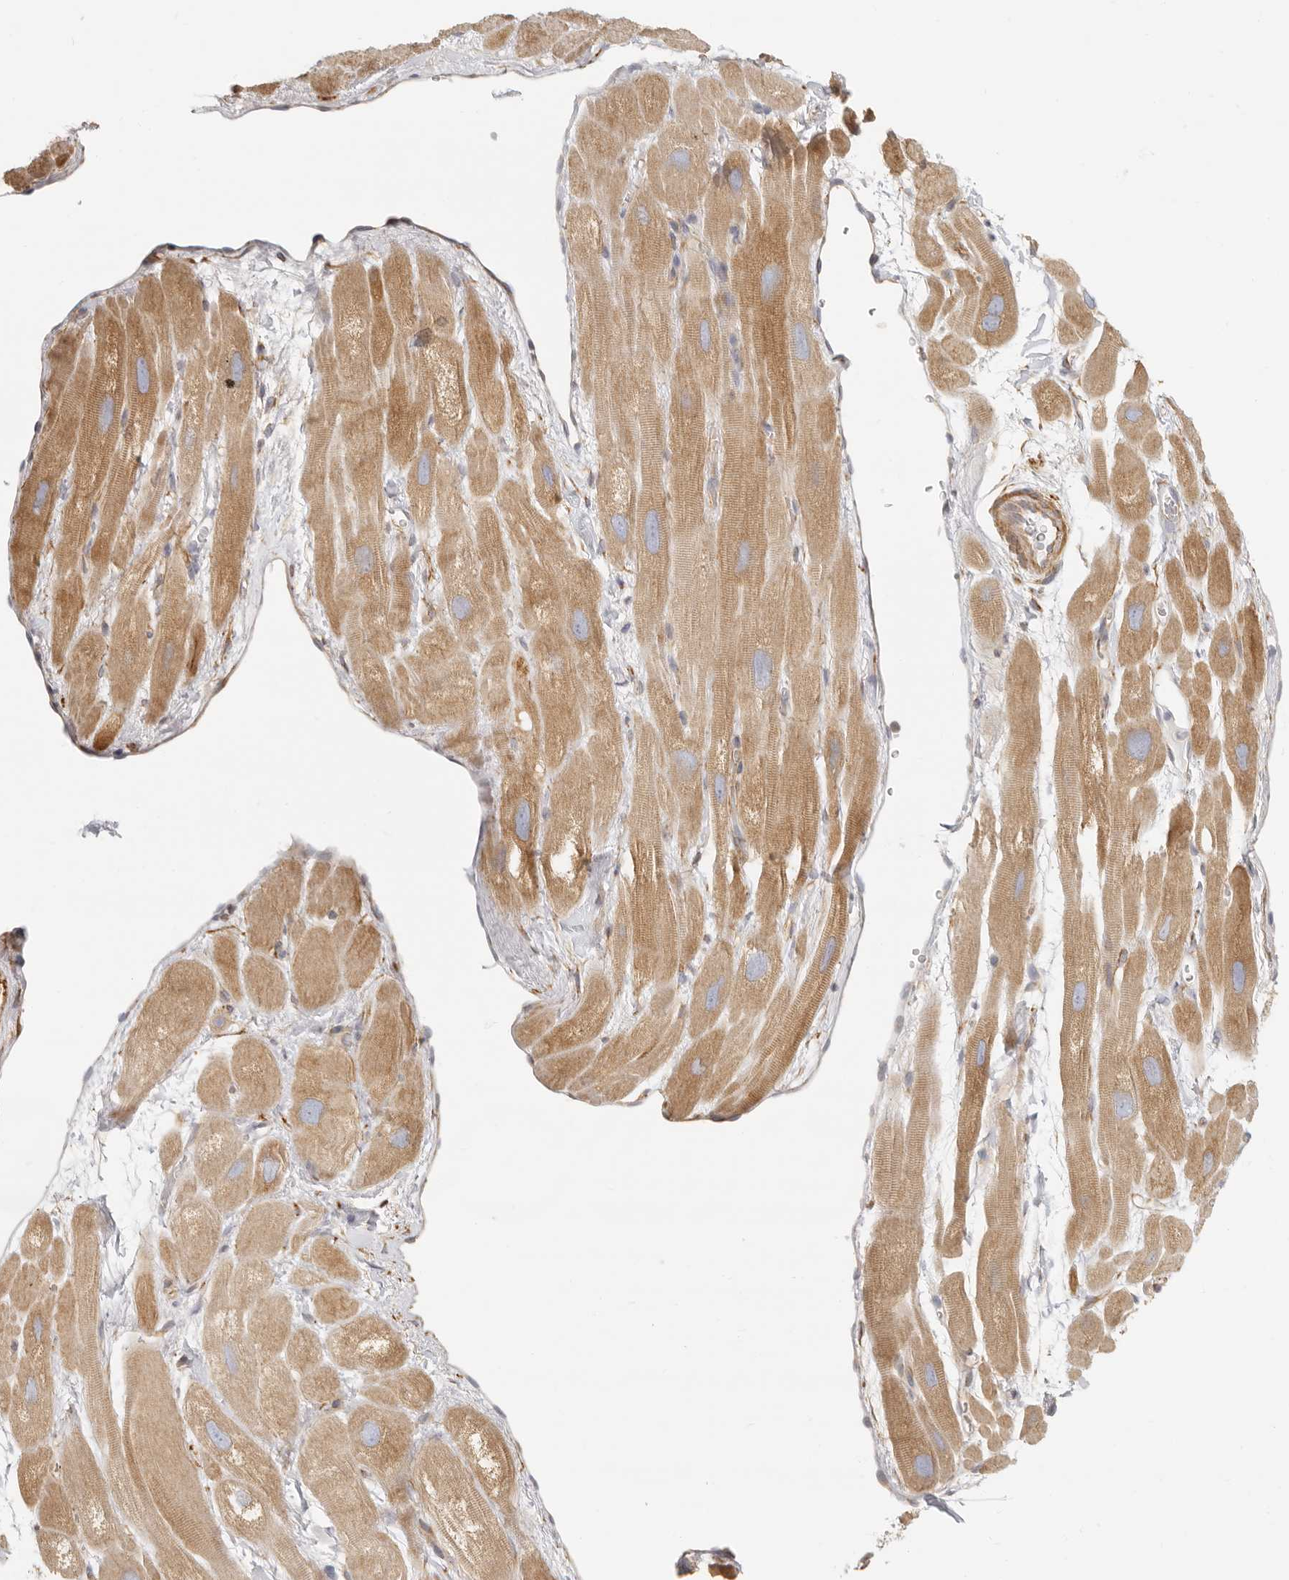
{"staining": {"intensity": "moderate", "quantity": ">75%", "location": "cytoplasmic/membranous"}, "tissue": "heart muscle", "cell_type": "Cardiomyocytes", "image_type": "normal", "snomed": [{"axis": "morphology", "description": "Normal tissue, NOS"}, {"axis": "topography", "description": "Heart"}], "caption": "Immunohistochemical staining of benign heart muscle demonstrates moderate cytoplasmic/membranous protein positivity in approximately >75% of cardiomyocytes.", "gene": "NIBAN1", "patient": {"sex": "male", "age": 49}}